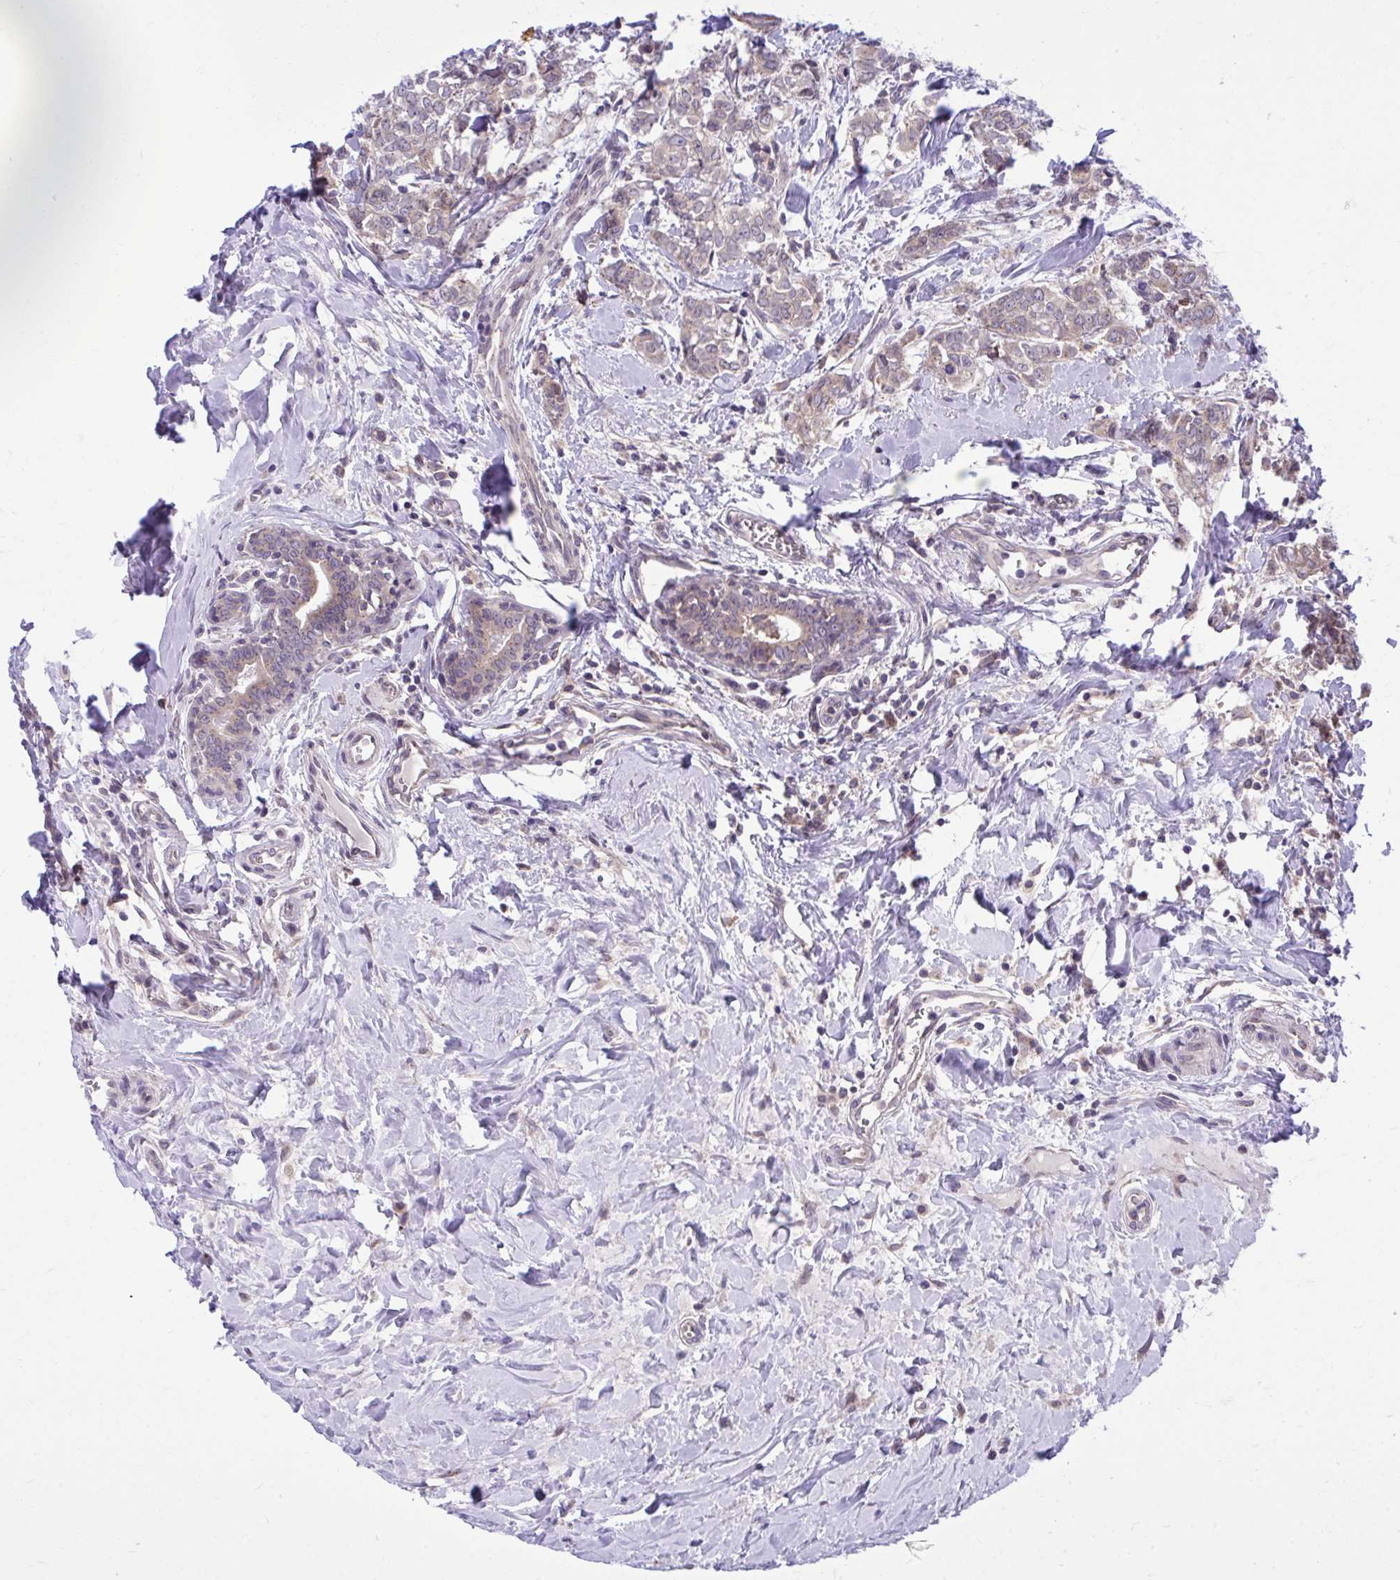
{"staining": {"intensity": "negative", "quantity": "none", "location": "none"}, "tissue": "breast cancer", "cell_type": "Tumor cells", "image_type": "cancer", "snomed": [{"axis": "morphology", "description": "Duct carcinoma"}, {"axis": "topography", "description": "Breast"}], "caption": "A high-resolution photomicrograph shows IHC staining of breast cancer, which displays no significant positivity in tumor cells. The staining is performed using DAB (3,3'-diaminobenzidine) brown chromogen with nuclei counter-stained in using hematoxylin.", "gene": "CEACAM18", "patient": {"sex": "female", "age": 61}}